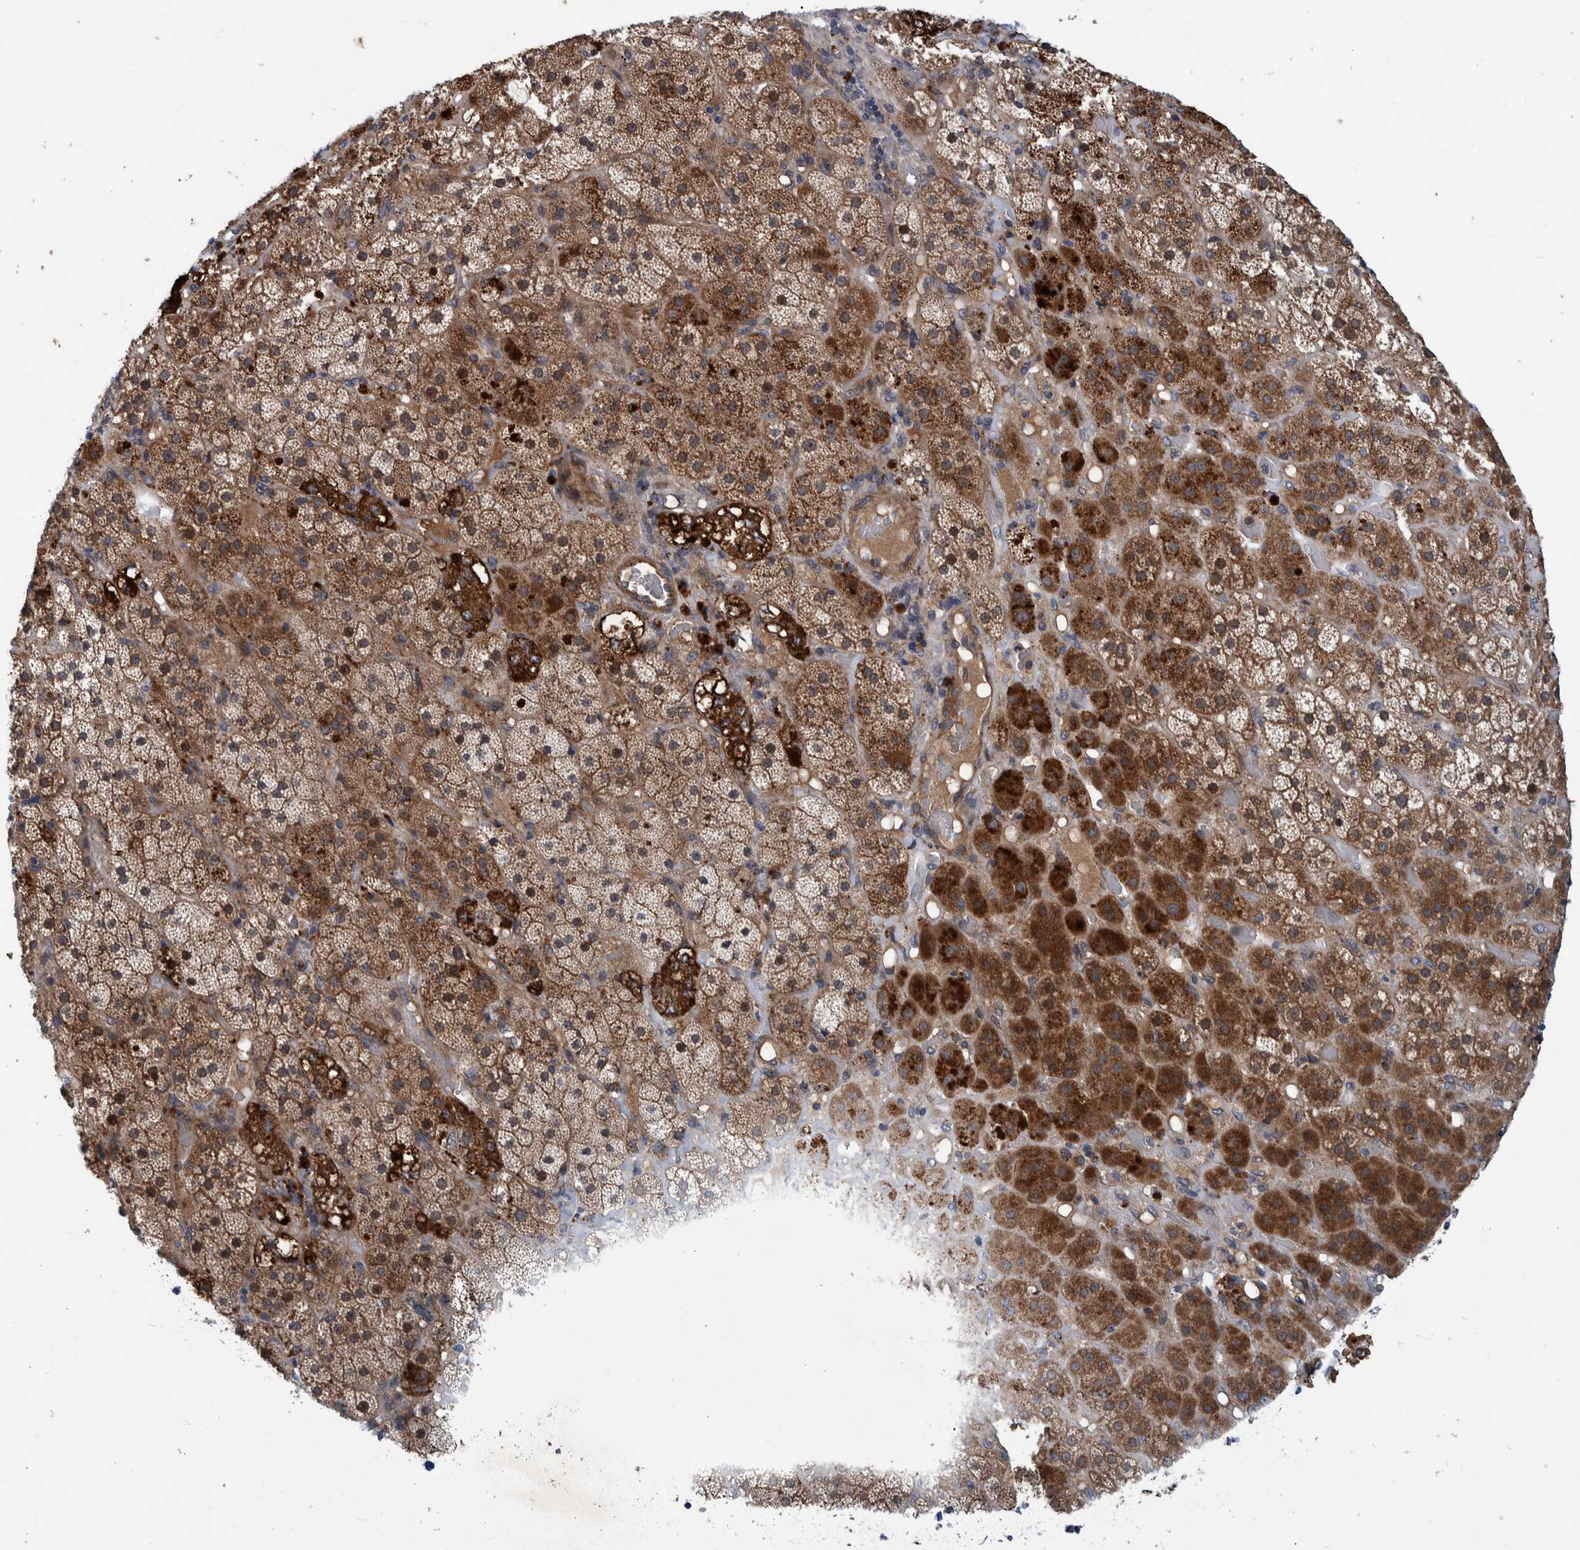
{"staining": {"intensity": "strong", "quantity": ">75%", "location": "cytoplasmic/membranous,nuclear"}, "tissue": "adrenal gland", "cell_type": "Glandular cells", "image_type": "normal", "snomed": [{"axis": "morphology", "description": "Normal tissue, NOS"}, {"axis": "topography", "description": "Adrenal gland"}], "caption": "The immunohistochemical stain shows strong cytoplasmic/membranous,nuclear expression in glandular cells of benign adrenal gland. Using DAB (brown) and hematoxylin (blue) stains, captured at high magnification using brightfield microscopy.", "gene": "ITIH3", "patient": {"sex": "male", "age": 57}}